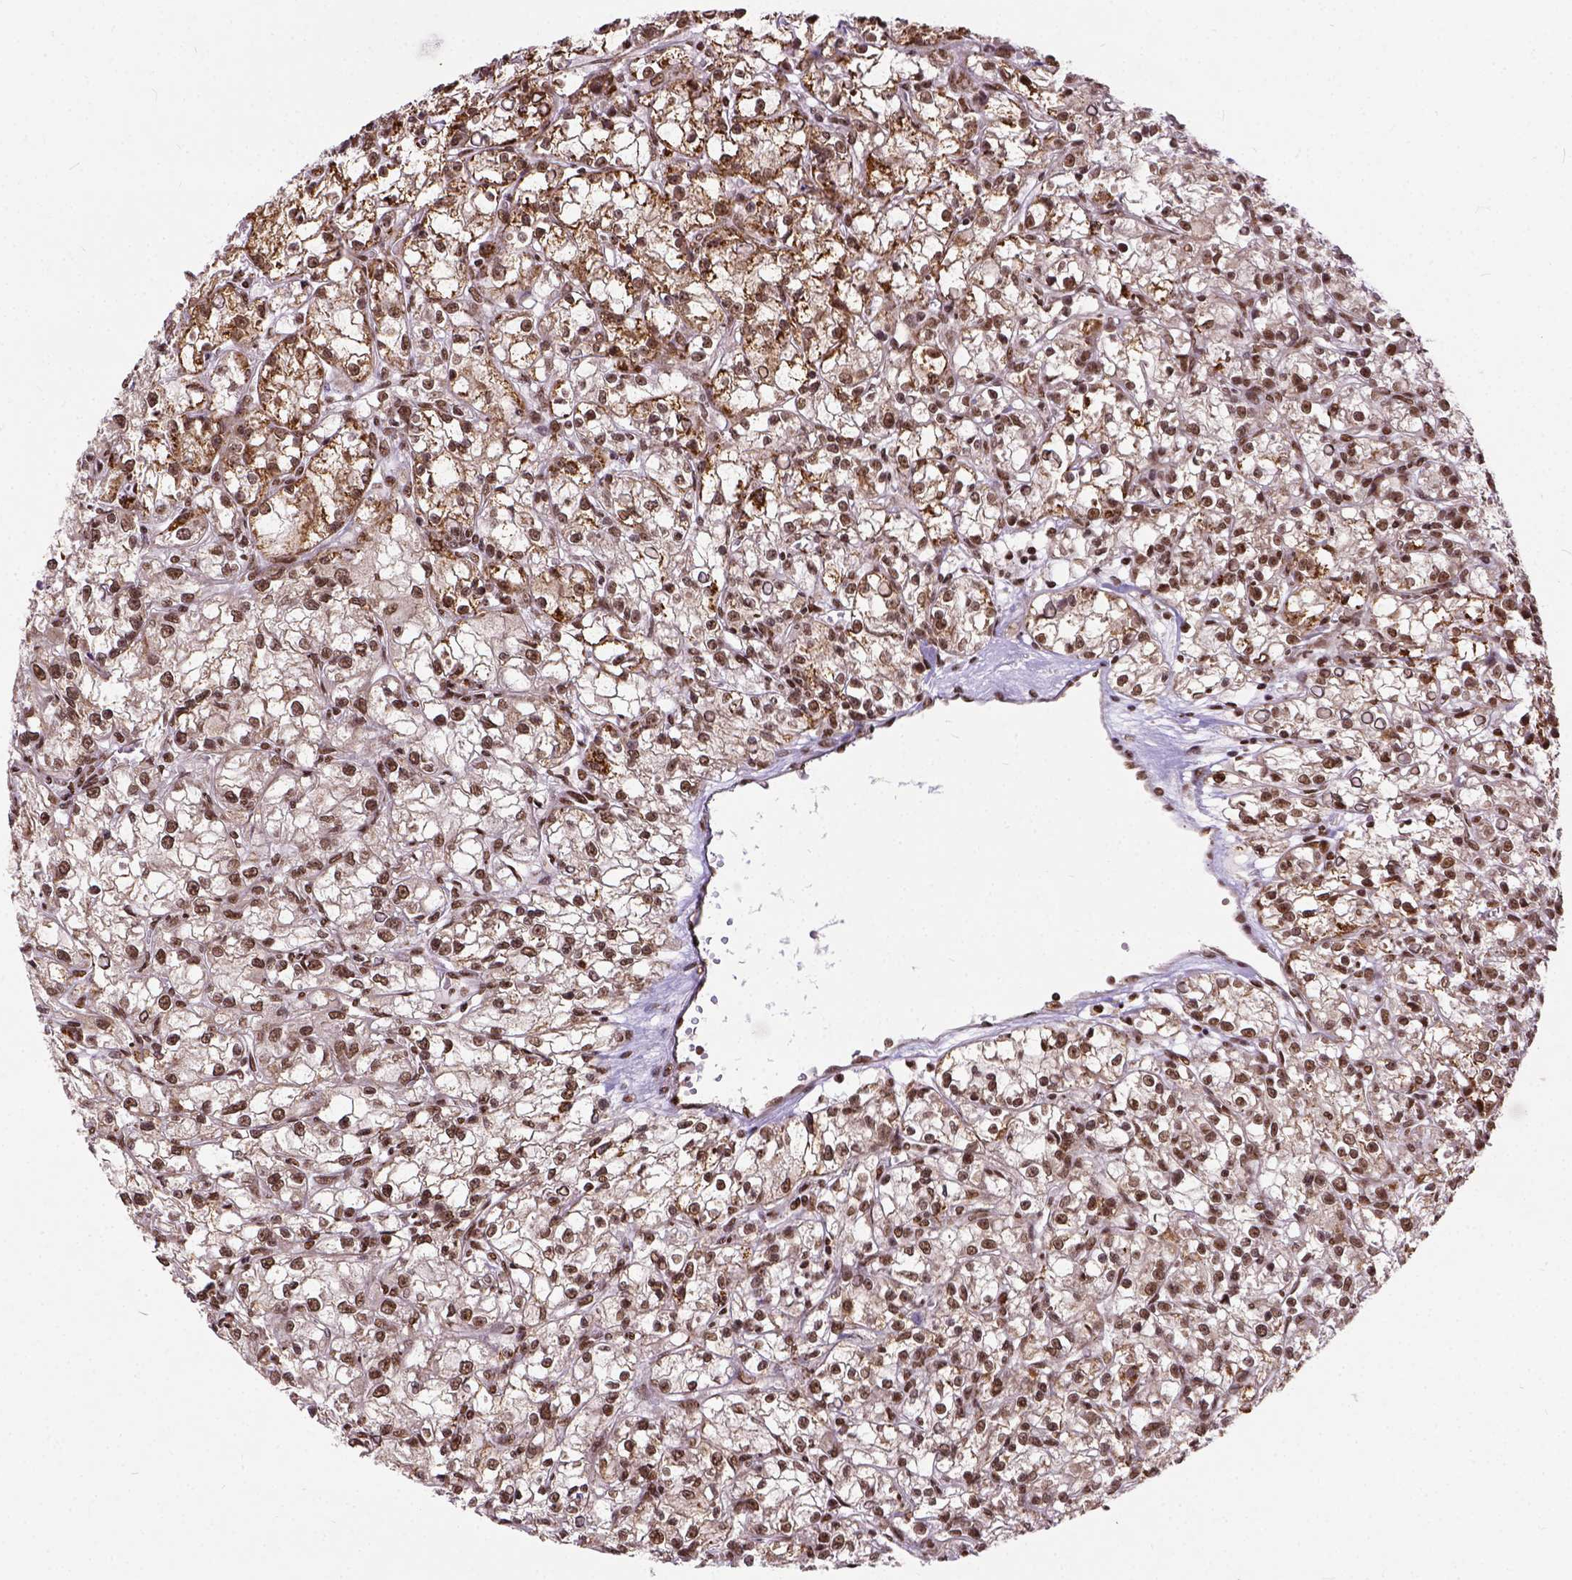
{"staining": {"intensity": "moderate", "quantity": ">75%", "location": "nuclear"}, "tissue": "renal cancer", "cell_type": "Tumor cells", "image_type": "cancer", "snomed": [{"axis": "morphology", "description": "Adenocarcinoma, NOS"}, {"axis": "topography", "description": "Kidney"}], "caption": "The immunohistochemical stain shows moderate nuclear staining in tumor cells of renal adenocarcinoma tissue.", "gene": "NACC1", "patient": {"sex": "female", "age": 59}}